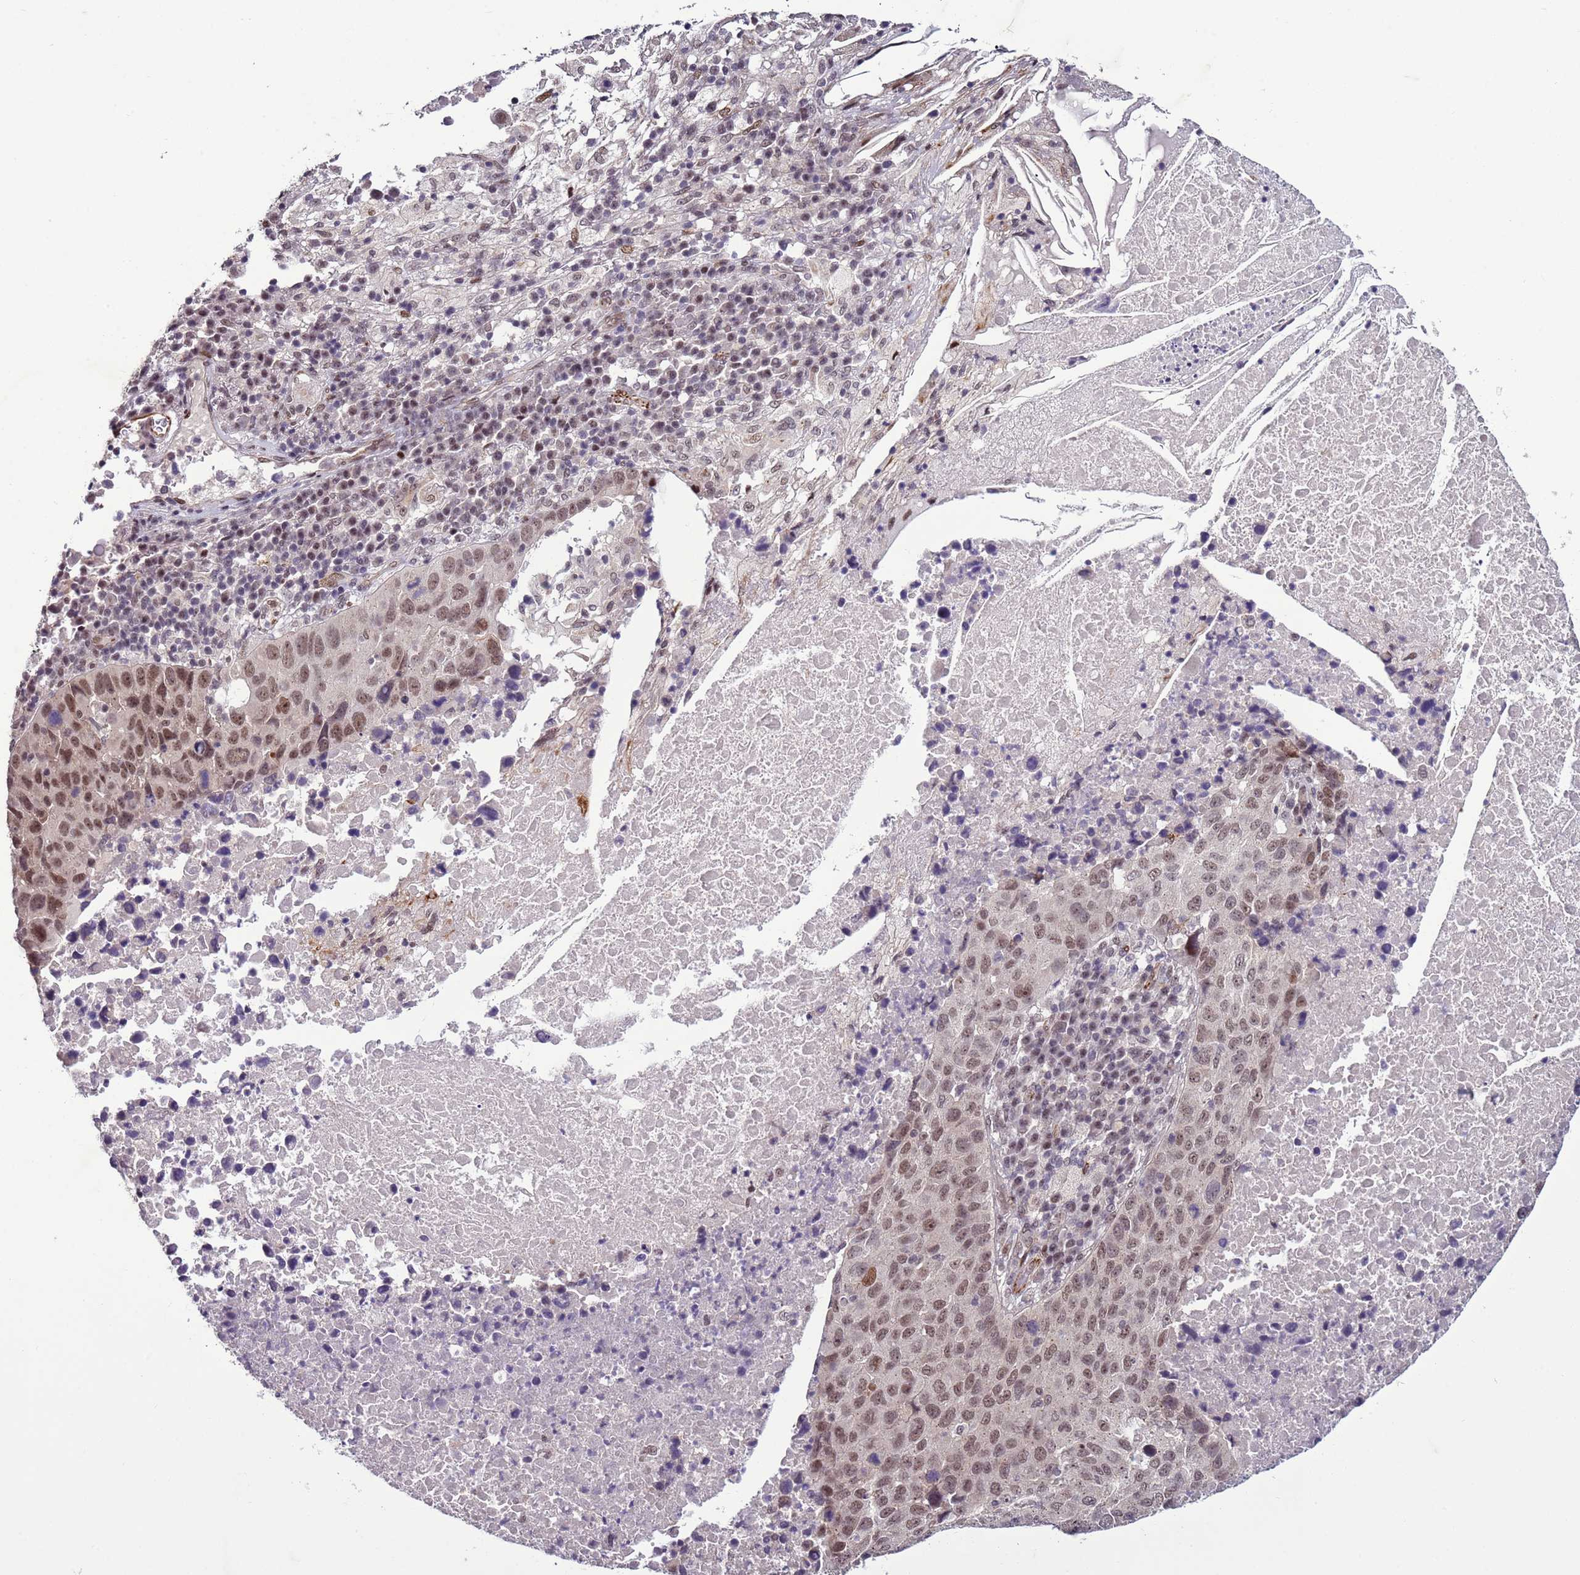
{"staining": {"intensity": "moderate", "quantity": ">75%", "location": "nuclear"}, "tissue": "lung cancer", "cell_type": "Tumor cells", "image_type": "cancer", "snomed": [{"axis": "morphology", "description": "Squamous cell carcinoma, NOS"}, {"axis": "topography", "description": "Lung"}], "caption": "Protein expression analysis of human lung cancer reveals moderate nuclear expression in about >75% of tumor cells.", "gene": "SHC3", "patient": {"sex": "male", "age": 73}}